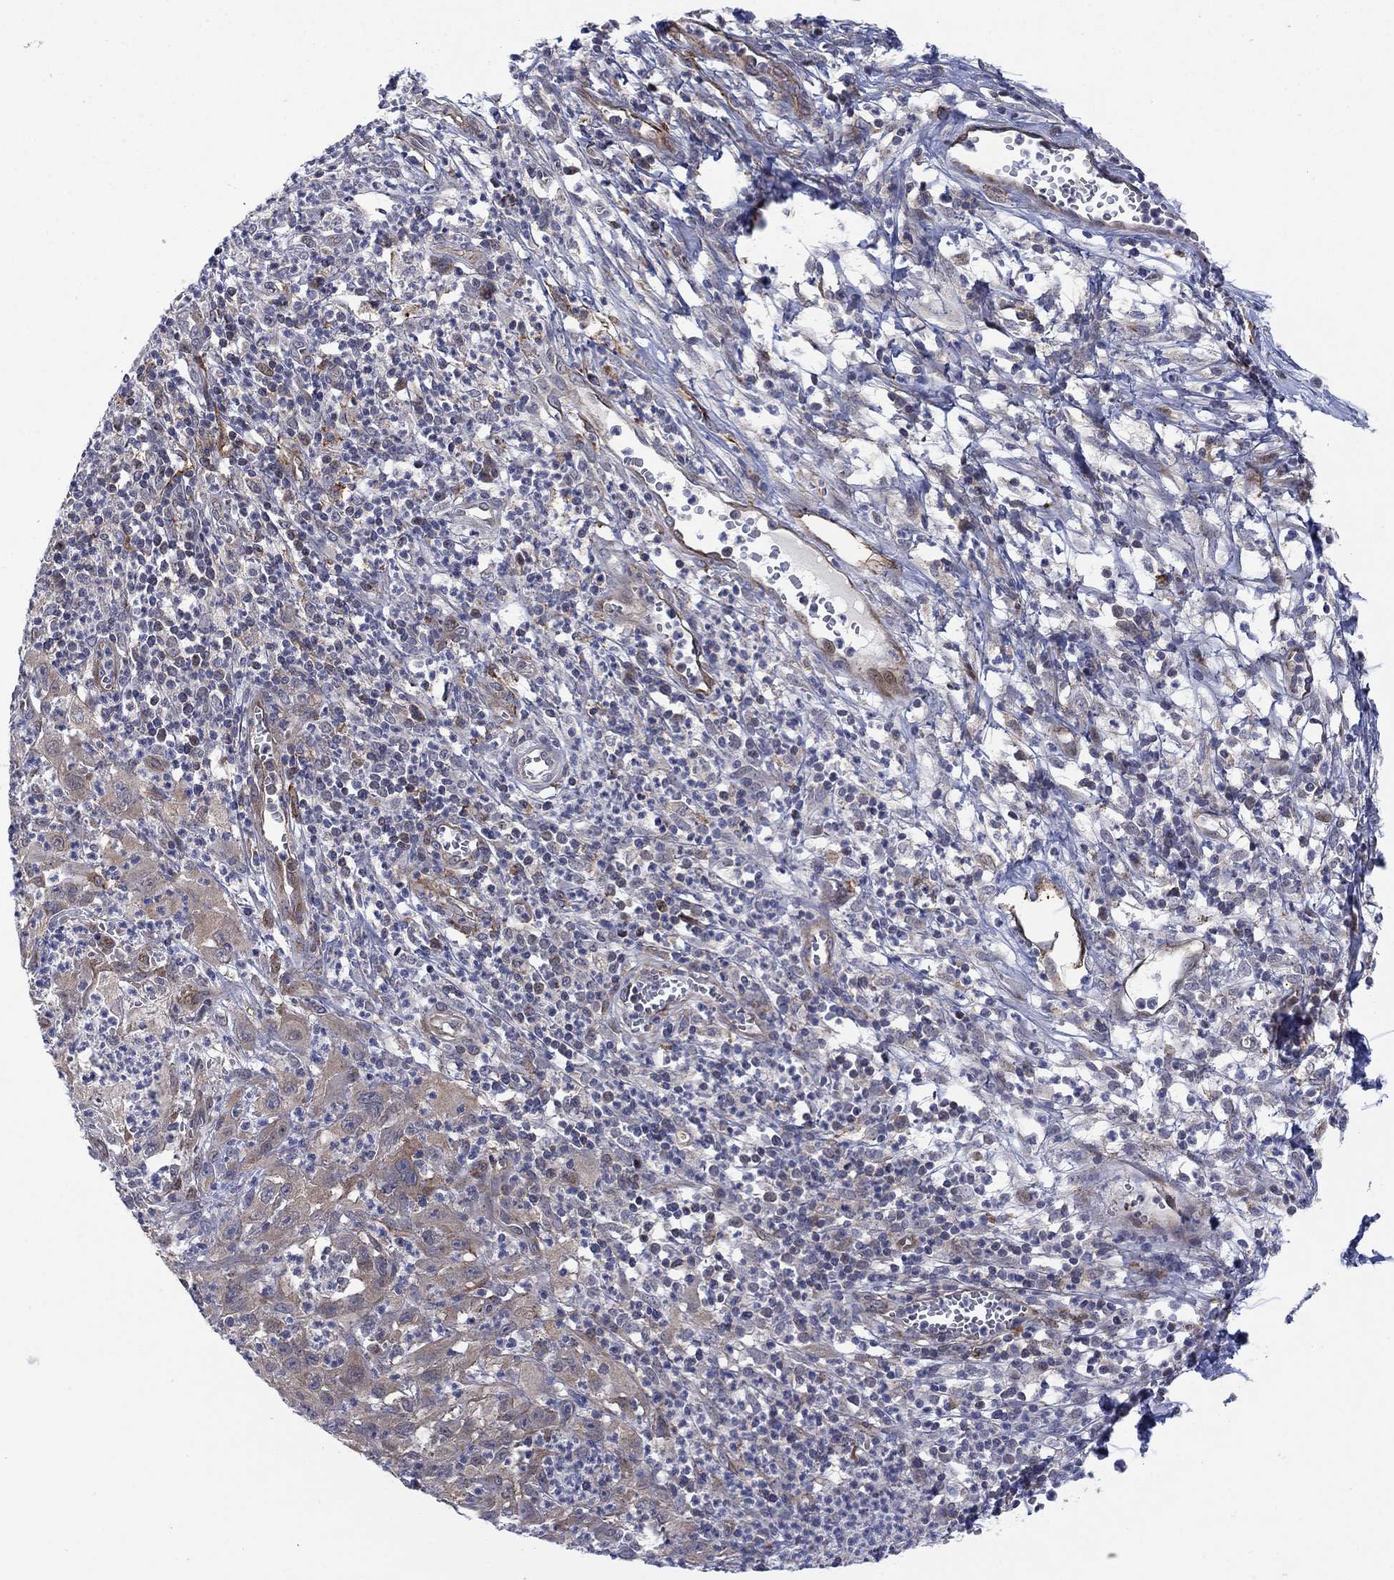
{"staining": {"intensity": "moderate", "quantity": "<25%", "location": "cytoplasmic/membranous"}, "tissue": "cervical cancer", "cell_type": "Tumor cells", "image_type": "cancer", "snomed": [{"axis": "morphology", "description": "Squamous cell carcinoma, NOS"}, {"axis": "topography", "description": "Cervix"}], "caption": "High-power microscopy captured an immunohistochemistry micrograph of cervical cancer, revealing moderate cytoplasmic/membranous staining in approximately <25% of tumor cells. The protein of interest is stained brown, and the nuclei are stained in blue (DAB (3,3'-diaminobenzidine) IHC with brightfield microscopy, high magnification).", "gene": "SLC35F2", "patient": {"sex": "female", "age": 32}}